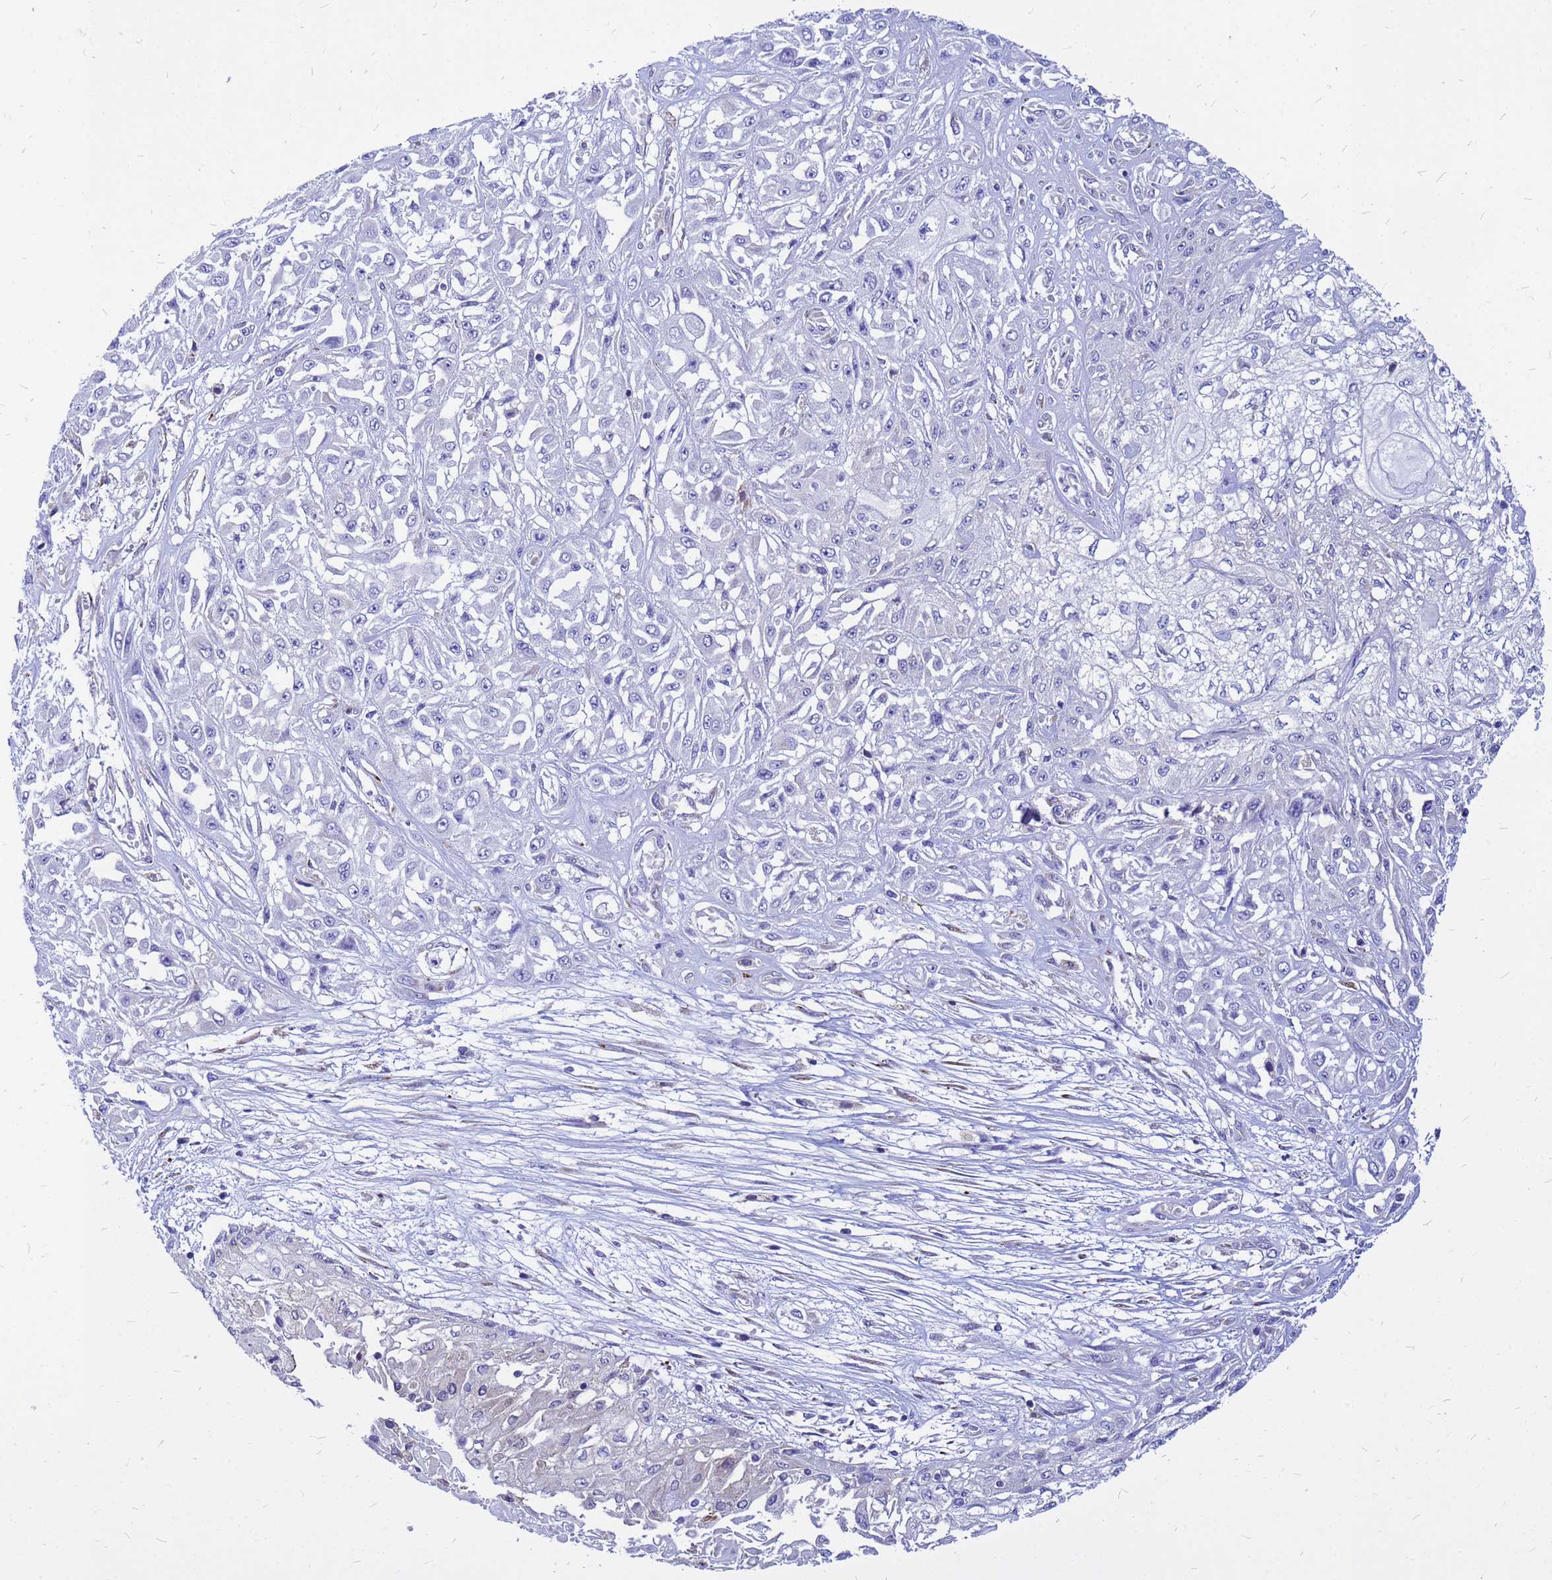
{"staining": {"intensity": "negative", "quantity": "none", "location": "none"}, "tissue": "skin cancer", "cell_type": "Tumor cells", "image_type": "cancer", "snomed": [{"axis": "morphology", "description": "Squamous cell carcinoma, NOS"}, {"axis": "morphology", "description": "Squamous cell carcinoma, metastatic, NOS"}, {"axis": "topography", "description": "Skin"}, {"axis": "topography", "description": "Lymph node"}], "caption": "Skin squamous cell carcinoma stained for a protein using IHC exhibits no staining tumor cells.", "gene": "FHIP1A", "patient": {"sex": "male", "age": 75}}